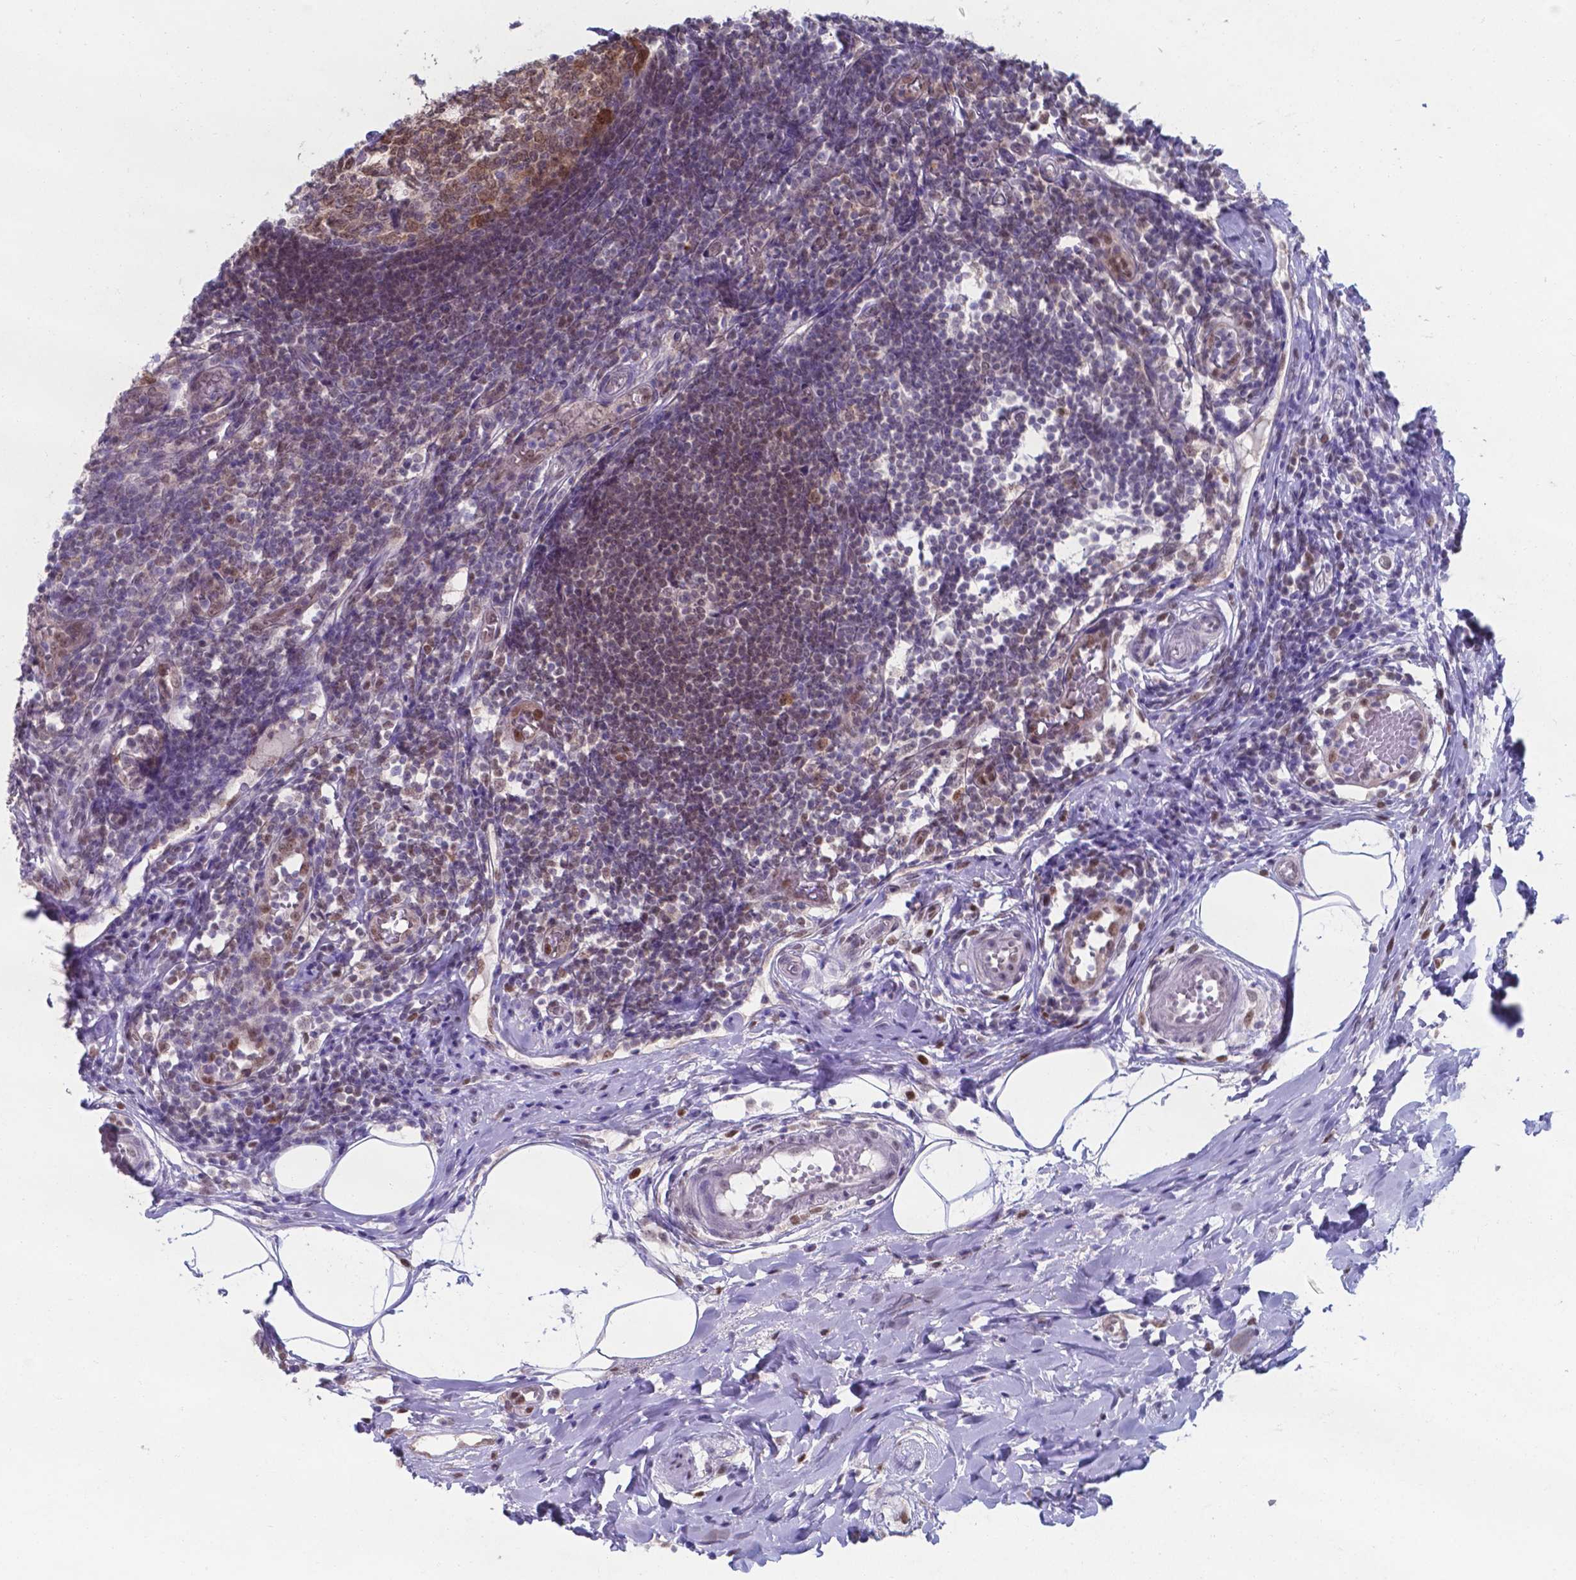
{"staining": {"intensity": "strong", "quantity": ">75%", "location": "cytoplasmic/membranous"}, "tissue": "appendix", "cell_type": "Glandular cells", "image_type": "normal", "snomed": [{"axis": "morphology", "description": "Normal tissue, NOS"}, {"axis": "morphology", "description": "Inflammation, NOS"}, {"axis": "topography", "description": "Appendix"}], "caption": "This photomicrograph displays immunohistochemistry (IHC) staining of normal human appendix, with high strong cytoplasmic/membranous positivity in approximately >75% of glandular cells.", "gene": "UBE2E2", "patient": {"sex": "male", "age": 16}}